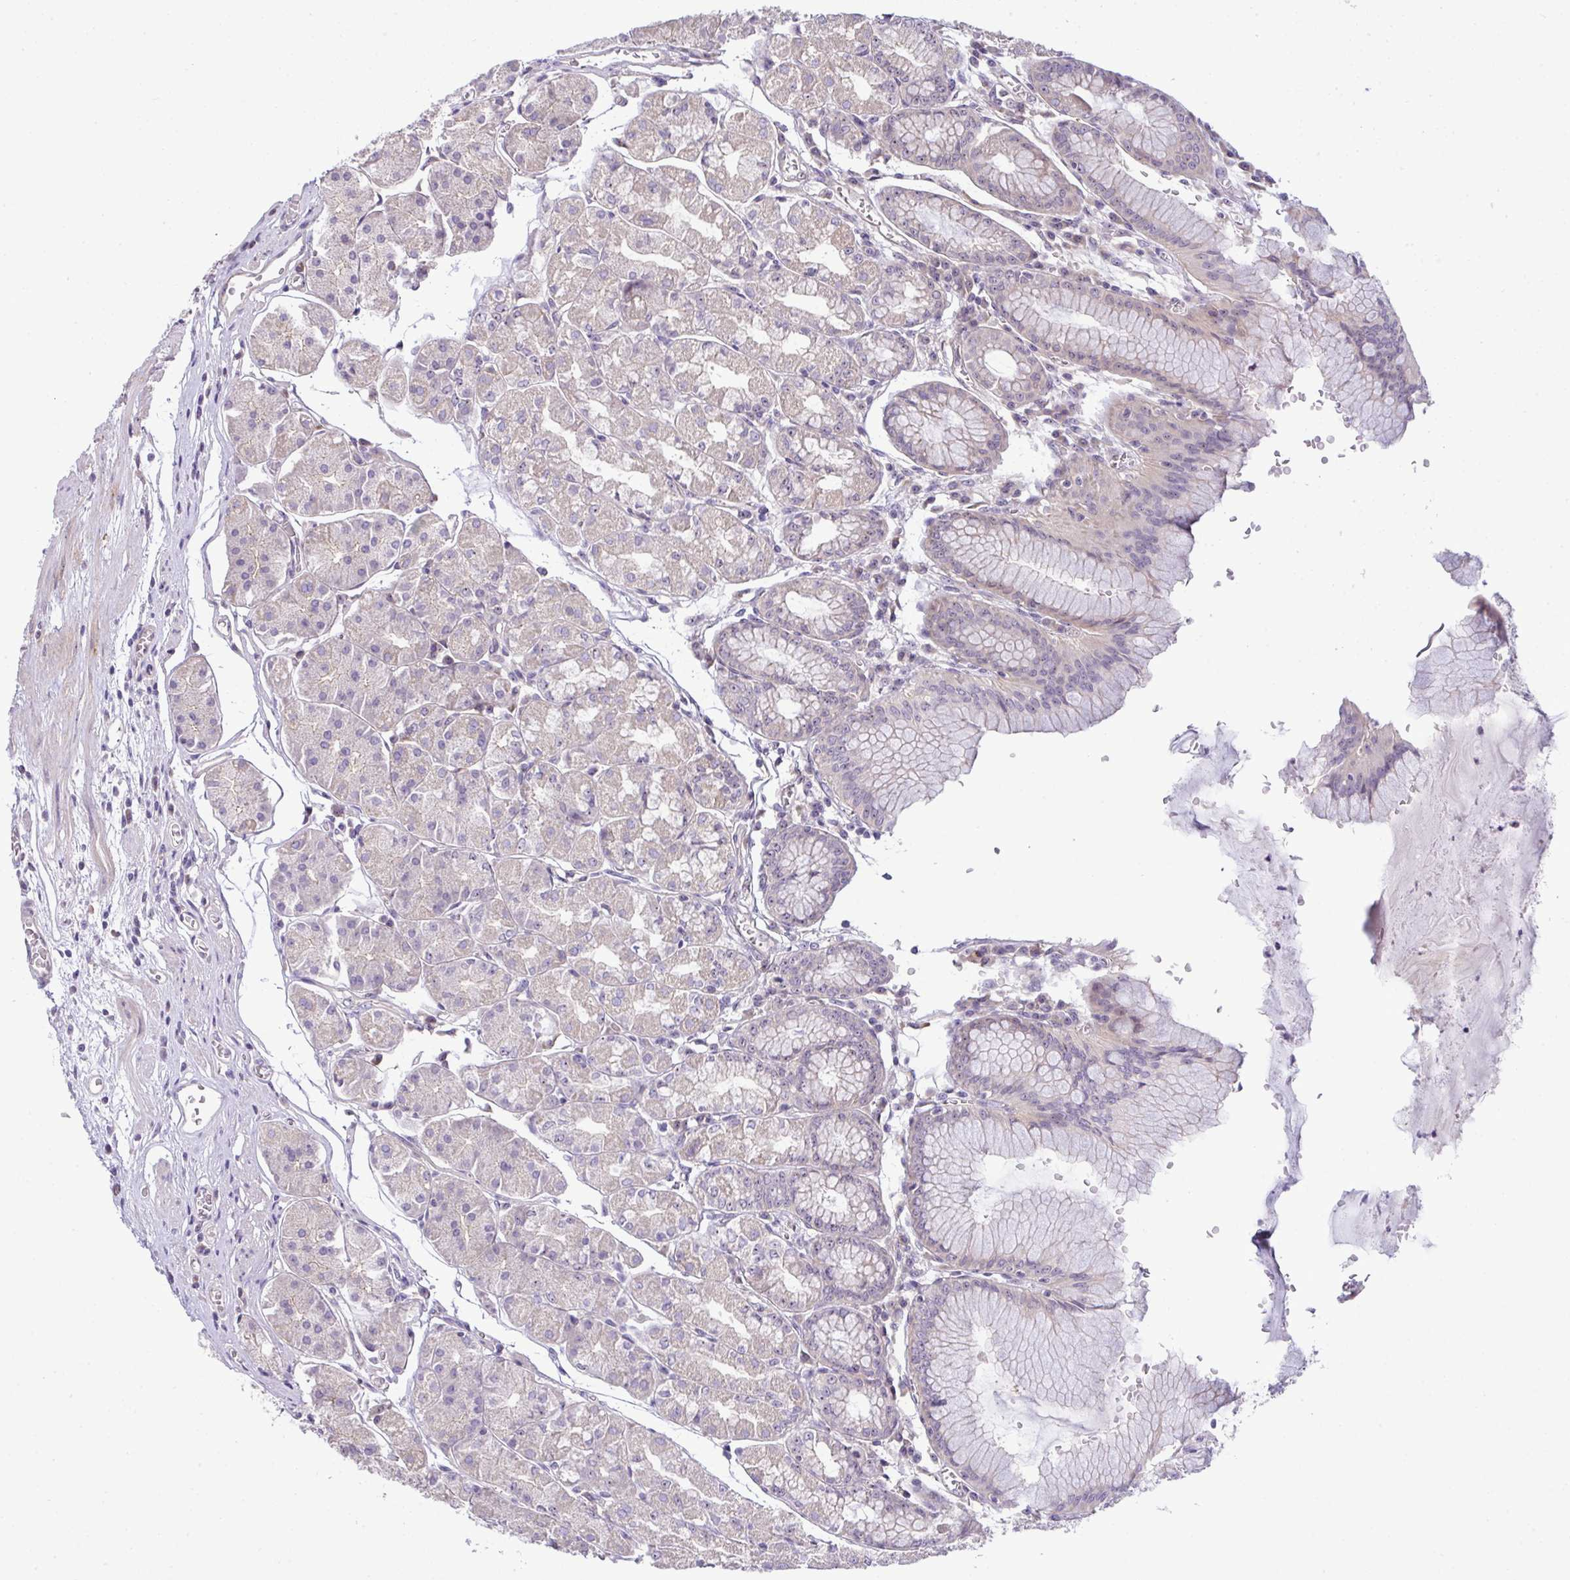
{"staining": {"intensity": "moderate", "quantity": "<25%", "location": "nuclear"}, "tissue": "stomach", "cell_type": "Glandular cells", "image_type": "normal", "snomed": [{"axis": "morphology", "description": "Normal tissue, NOS"}, {"axis": "topography", "description": "Stomach"}], "caption": "This image demonstrates IHC staining of normal human stomach, with low moderate nuclear expression in approximately <25% of glandular cells.", "gene": "NT5C1A", "patient": {"sex": "male", "age": 55}}